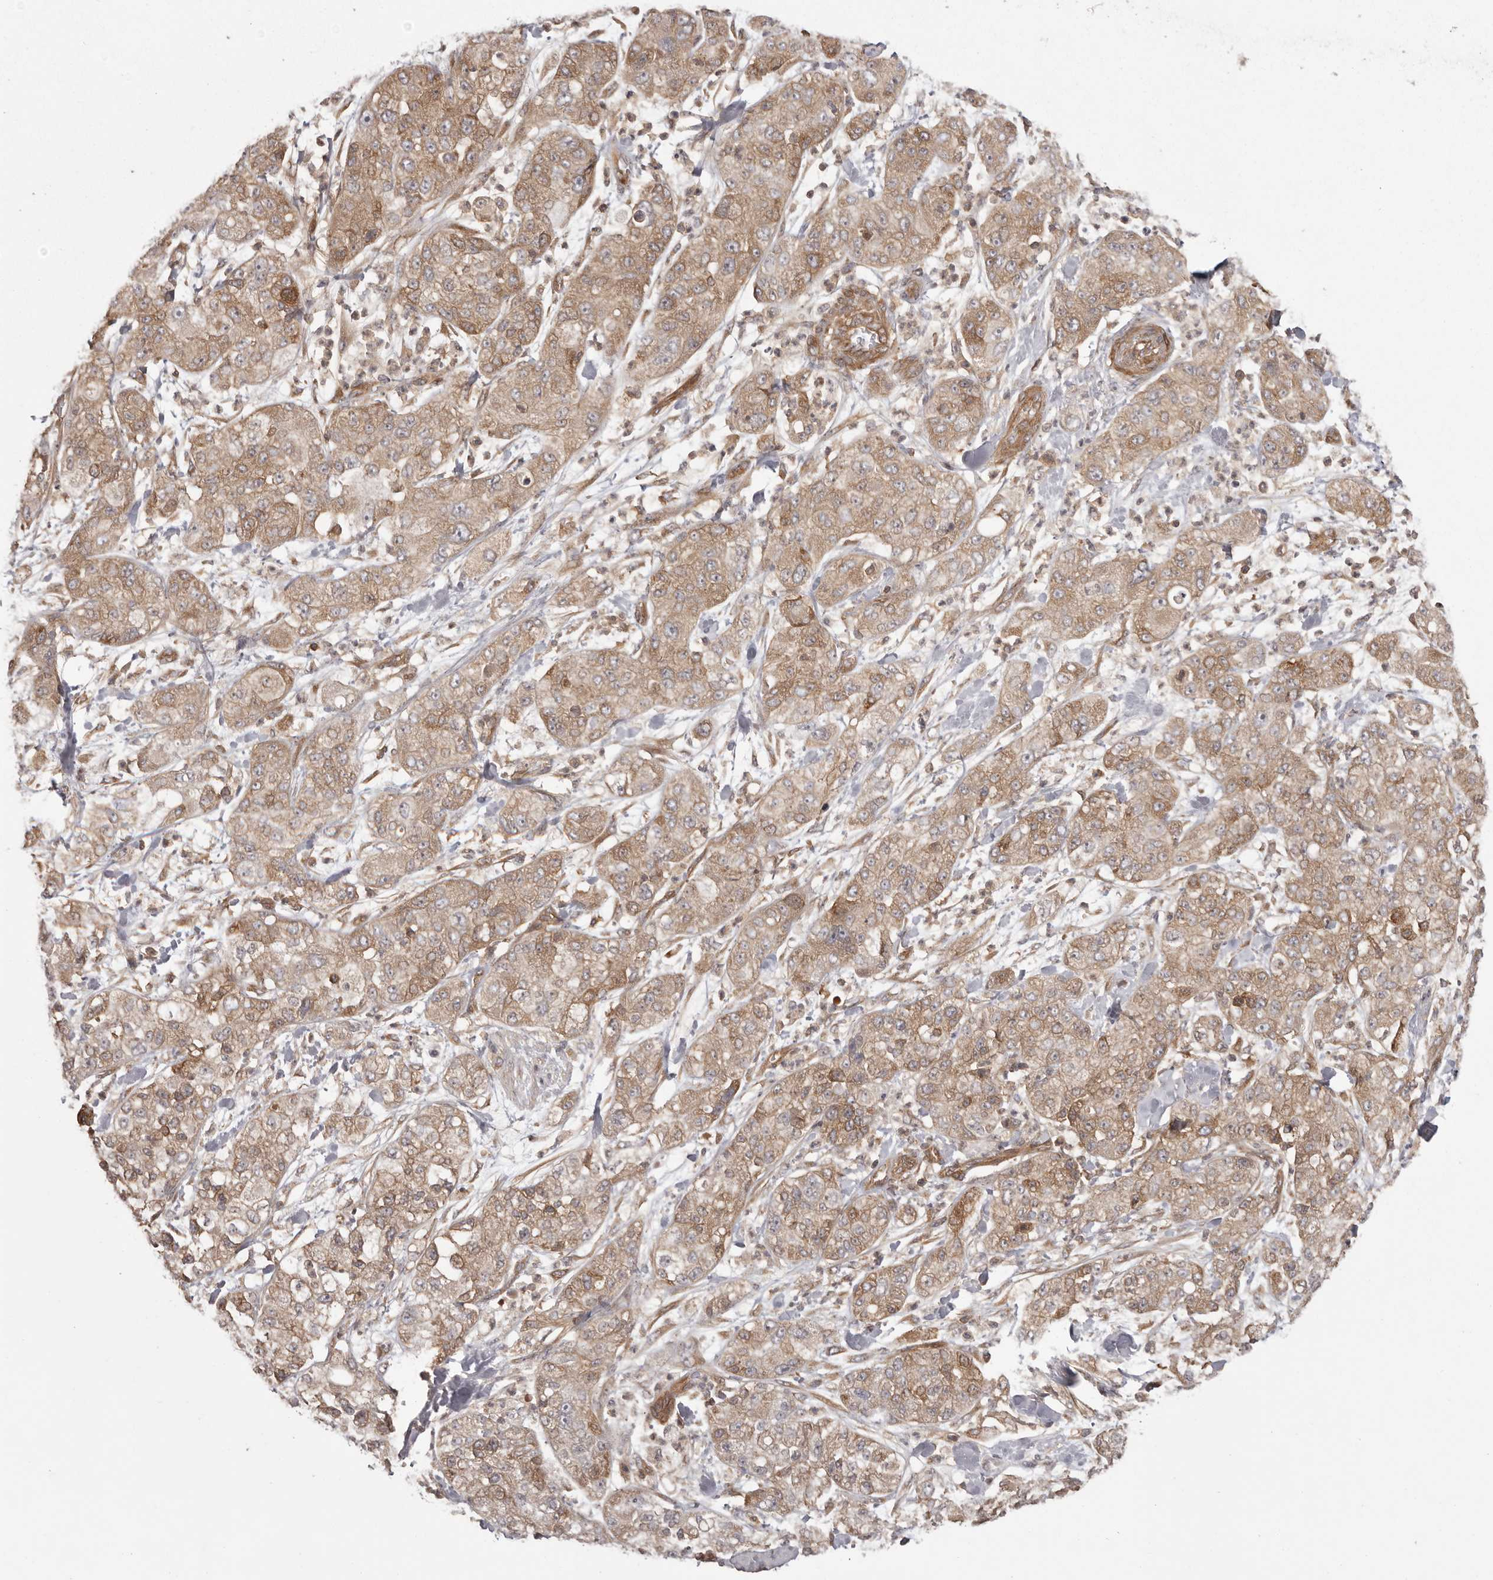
{"staining": {"intensity": "moderate", "quantity": ">75%", "location": "cytoplasmic/membranous"}, "tissue": "pancreatic cancer", "cell_type": "Tumor cells", "image_type": "cancer", "snomed": [{"axis": "morphology", "description": "Adenocarcinoma, NOS"}, {"axis": "topography", "description": "Pancreas"}], "caption": "Moderate cytoplasmic/membranous expression for a protein is present in approximately >75% of tumor cells of adenocarcinoma (pancreatic) using immunohistochemistry (IHC).", "gene": "NFKBIA", "patient": {"sex": "female", "age": 78}}